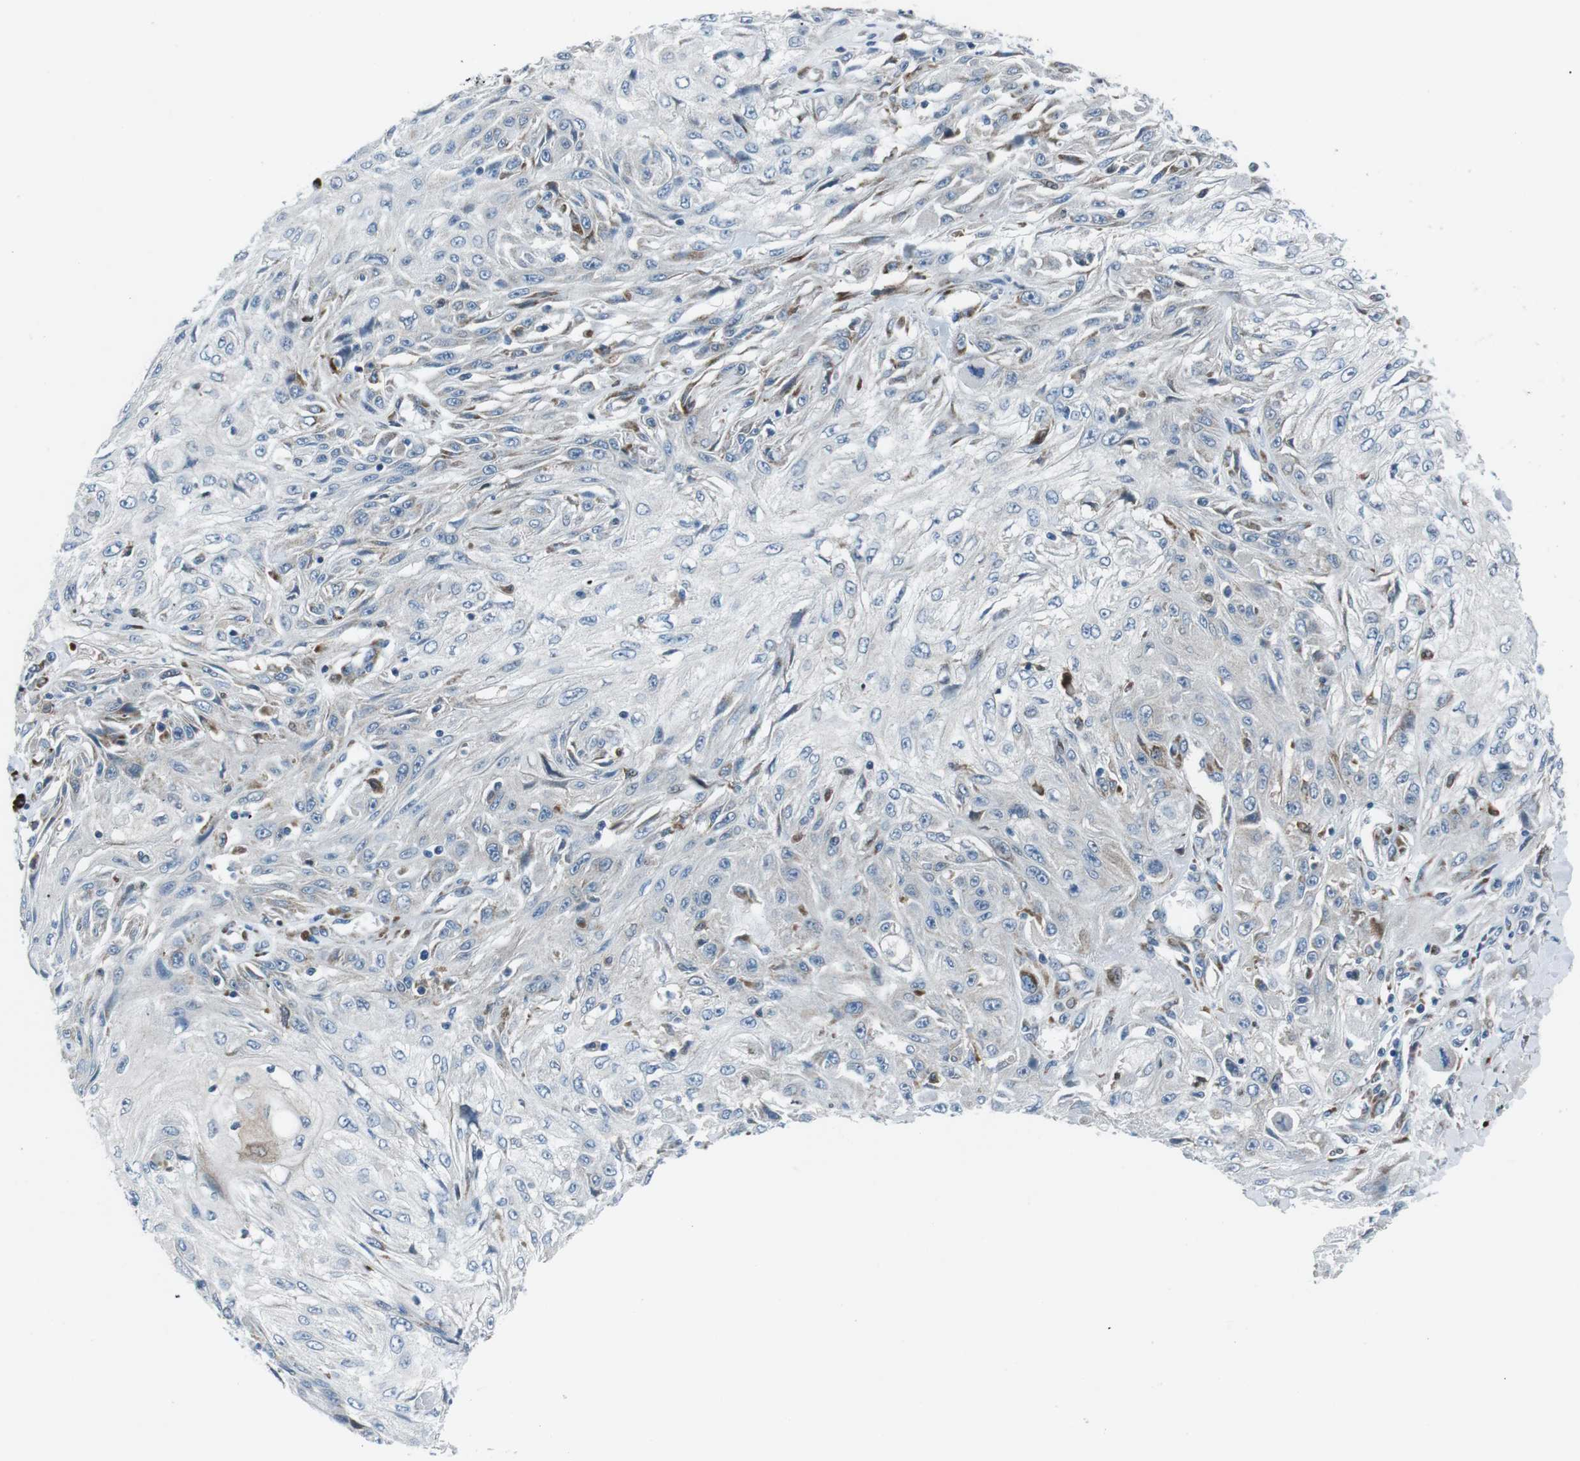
{"staining": {"intensity": "negative", "quantity": "none", "location": "none"}, "tissue": "skin cancer", "cell_type": "Tumor cells", "image_type": "cancer", "snomed": [{"axis": "morphology", "description": "Squamous cell carcinoma, NOS"}, {"axis": "topography", "description": "Skin"}], "caption": "The histopathology image displays no significant staining in tumor cells of skin cancer.", "gene": "BLNK", "patient": {"sex": "male", "age": 75}}